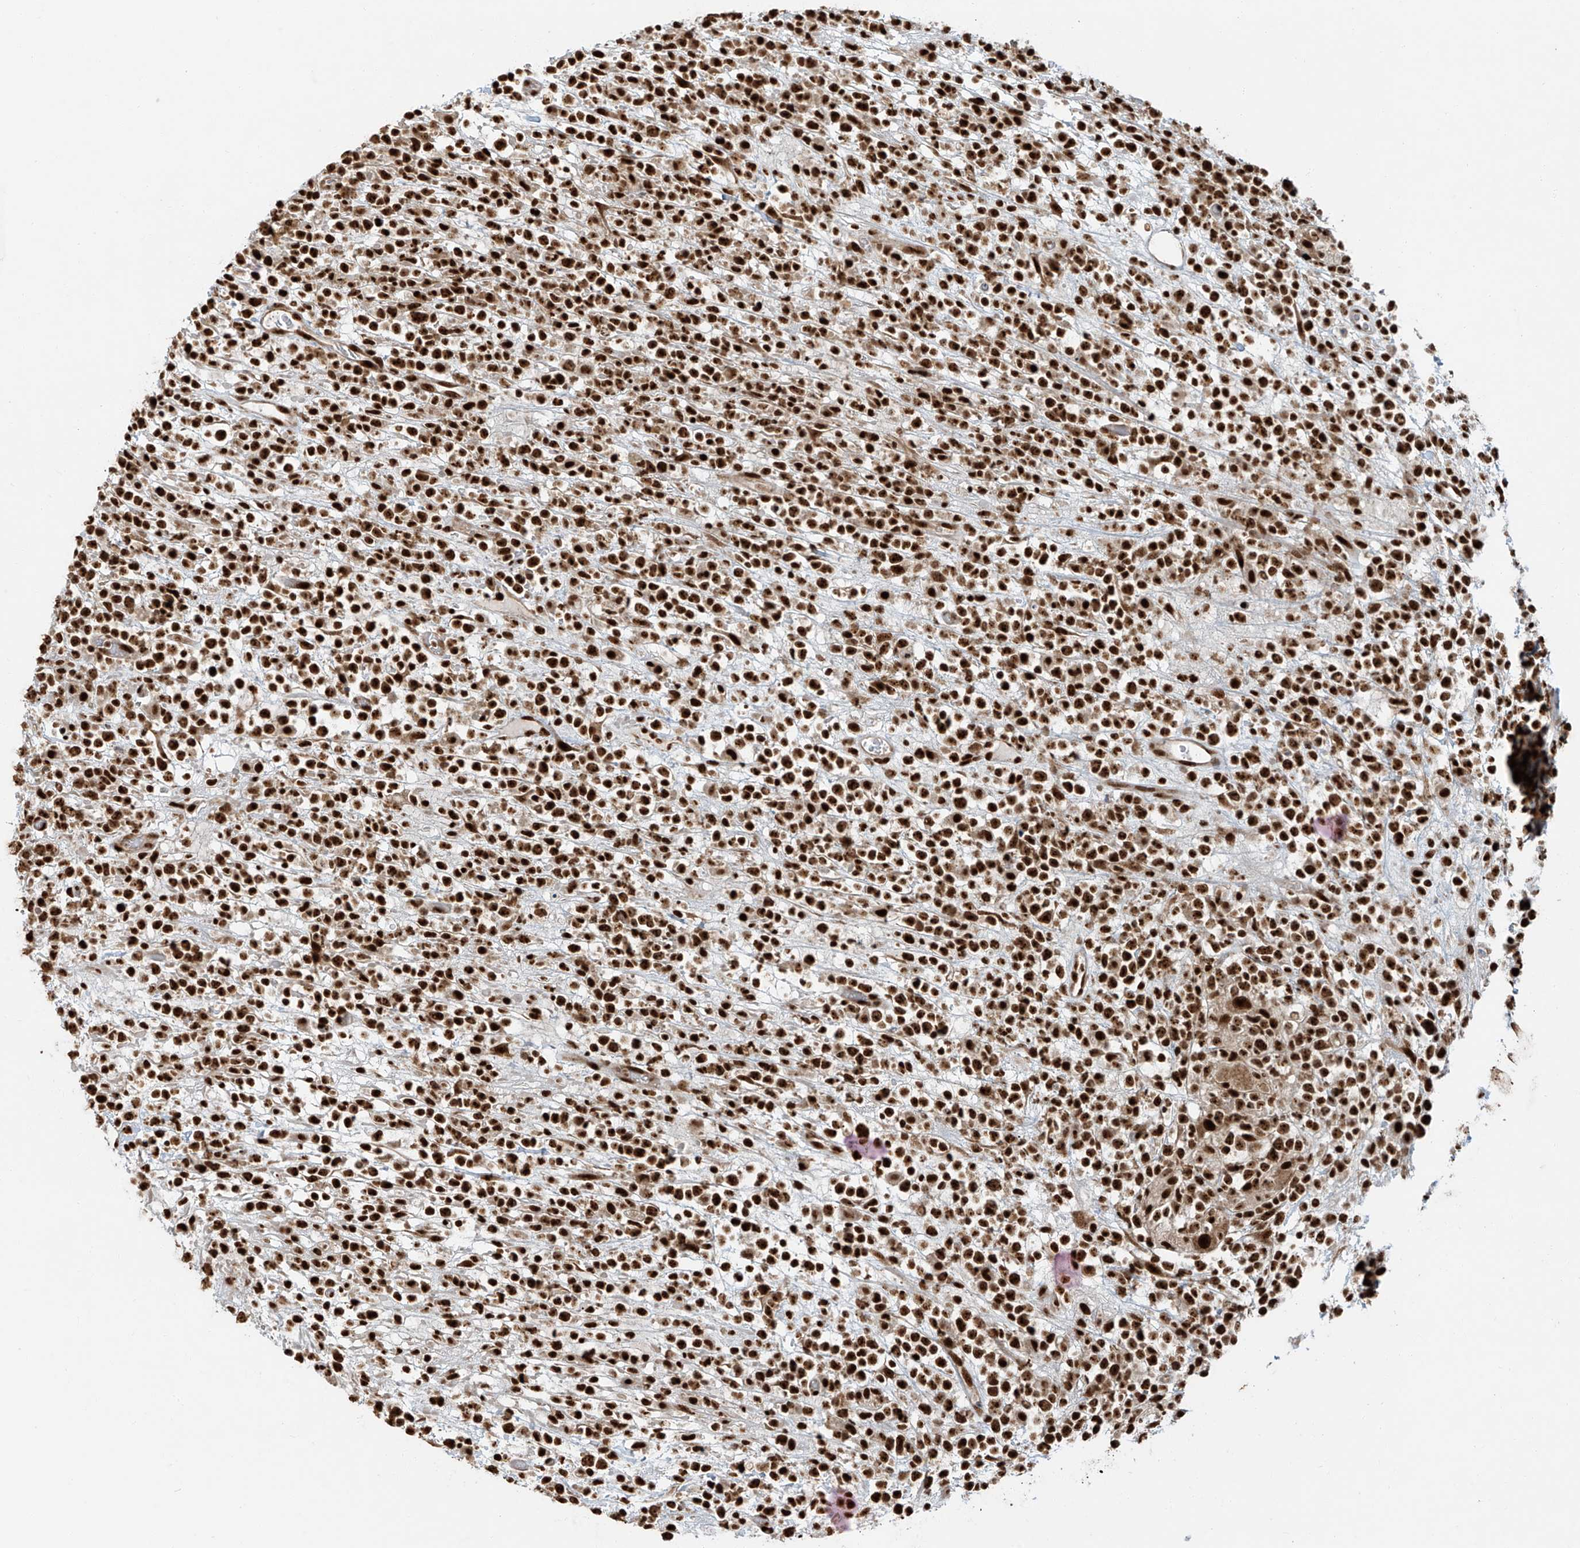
{"staining": {"intensity": "strong", "quantity": ">75%", "location": "nuclear"}, "tissue": "lymphoma", "cell_type": "Tumor cells", "image_type": "cancer", "snomed": [{"axis": "morphology", "description": "Malignant lymphoma, non-Hodgkin's type, High grade"}, {"axis": "topography", "description": "Colon"}], "caption": "Lymphoma stained for a protein (brown) demonstrates strong nuclear positive expression in approximately >75% of tumor cells.", "gene": "FAM193B", "patient": {"sex": "female", "age": 53}}